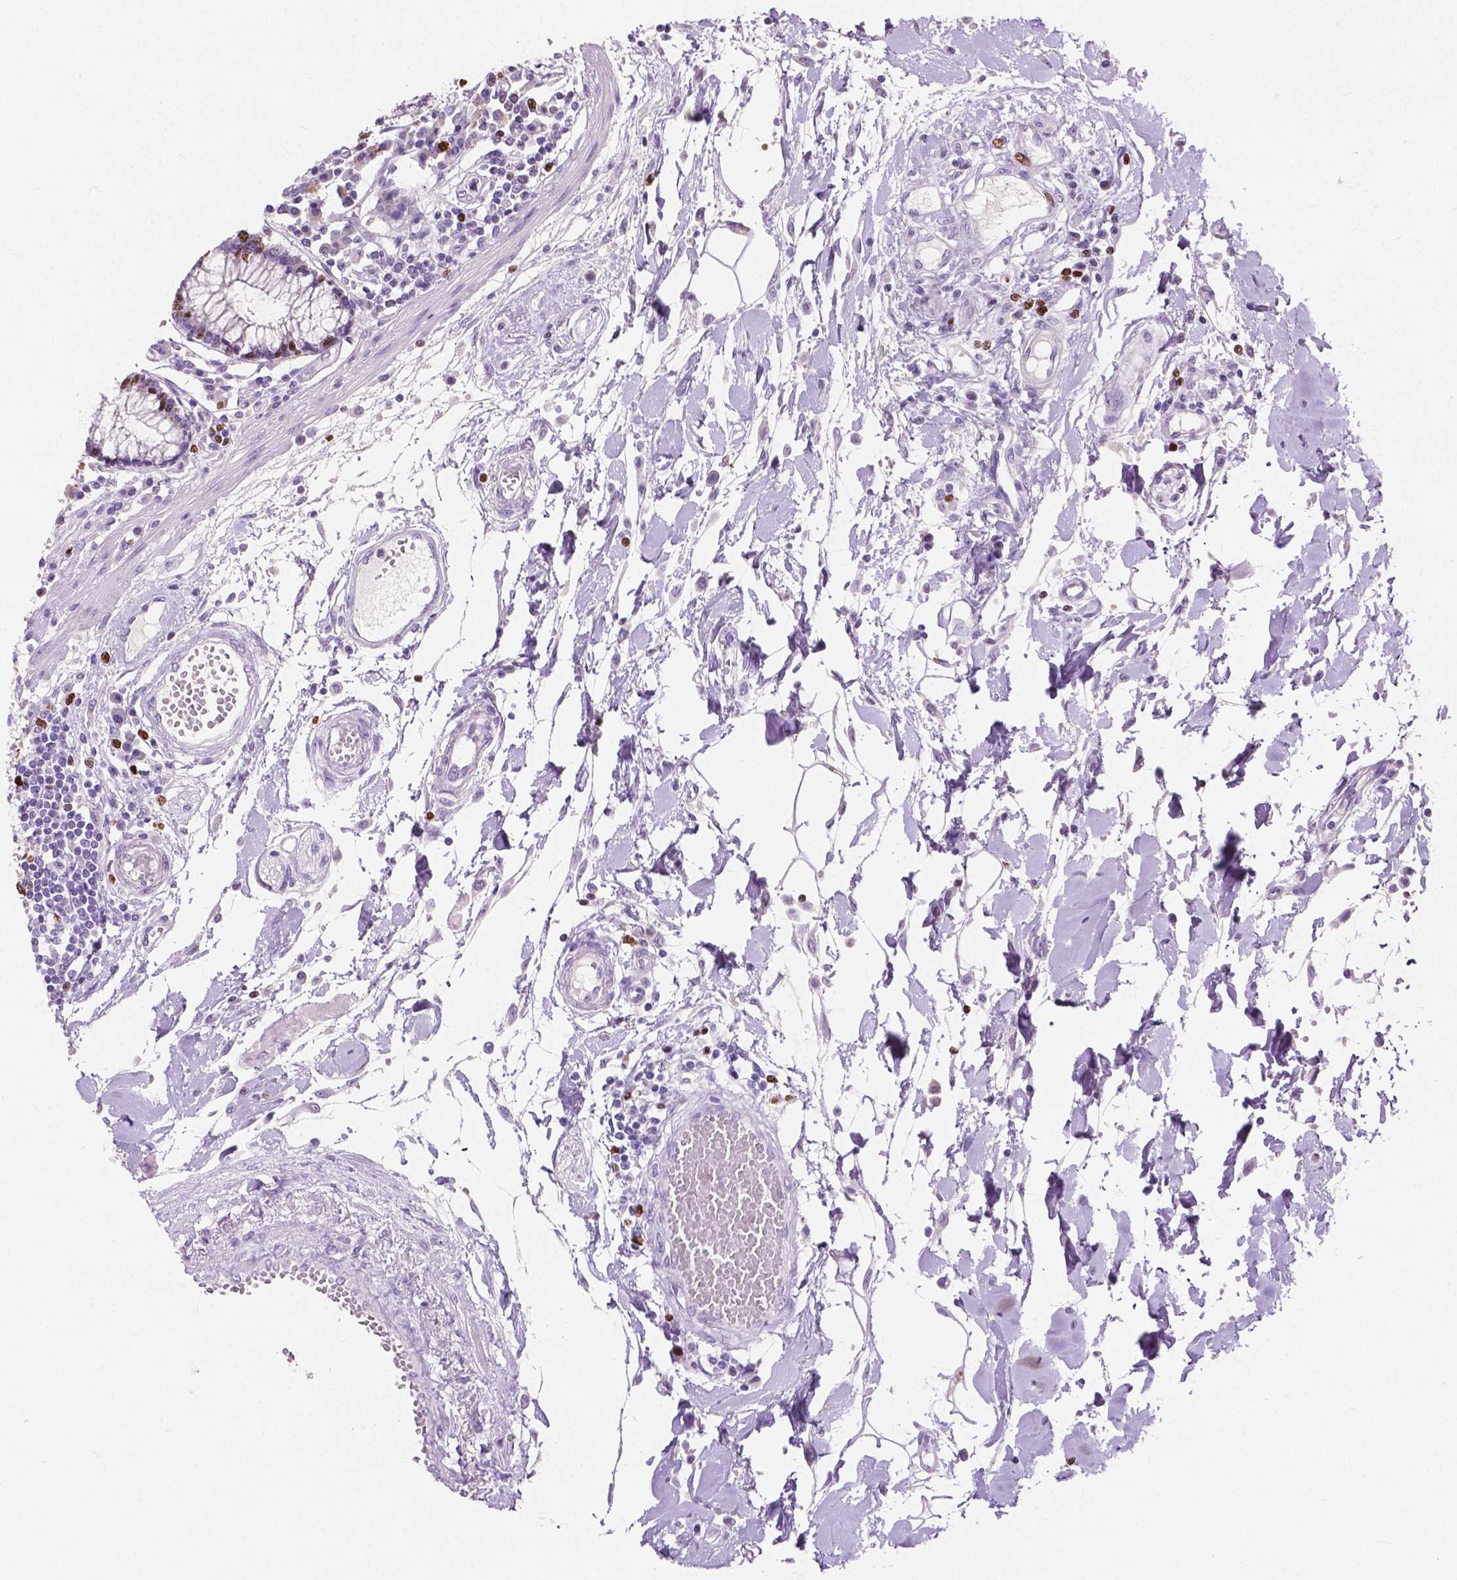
{"staining": {"intensity": "negative", "quantity": "none", "location": "none"}, "tissue": "colon", "cell_type": "Endothelial cells", "image_type": "normal", "snomed": [{"axis": "morphology", "description": "Normal tissue, NOS"}, {"axis": "morphology", "description": "Adenocarcinoma, NOS"}, {"axis": "topography", "description": "Colon"}], "caption": "IHC micrograph of normal human colon stained for a protein (brown), which displays no expression in endothelial cells.", "gene": "SIAH2", "patient": {"sex": "male", "age": 83}}